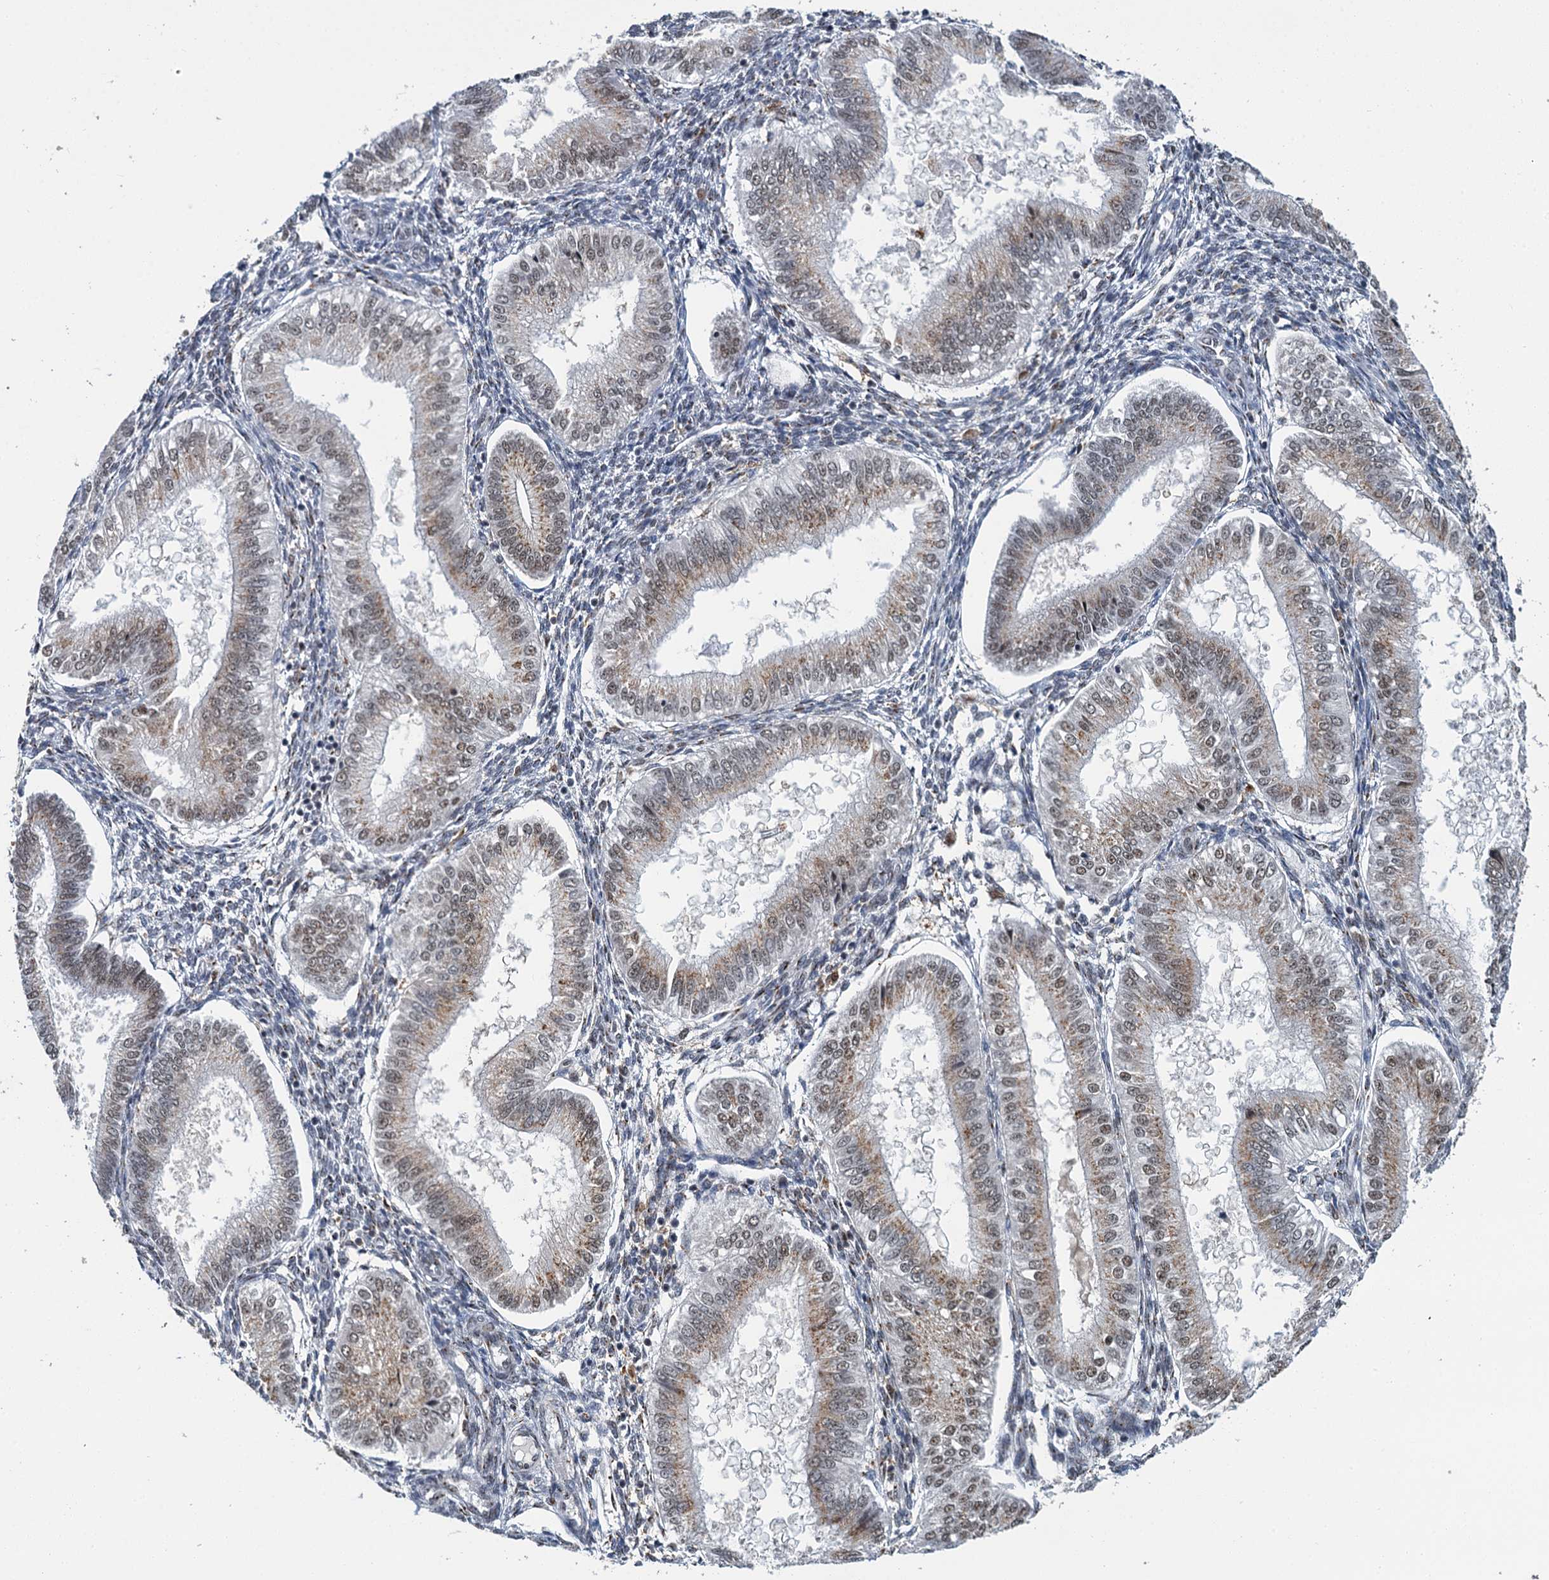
{"staining": {"intensity": "weak", "quantity": "25%-75%", "location": "nuclear"}, "tissue": "endometrium", "cell_type": "Cells in endometrial stroma", "image_type": "normal", "snomed": [{"axis": "morphology", "description": "Normal tissue, NOS"}, {"axis": "topography", "description": "Endometrium"}], "caption": "Cells in endometrial stroma display low levels of weak nuclear staining in approximately 25%-75% of cells in normal human endometrium.", "gene": "PPHLN1", "patient": {"sex": "female", "age": 39}}